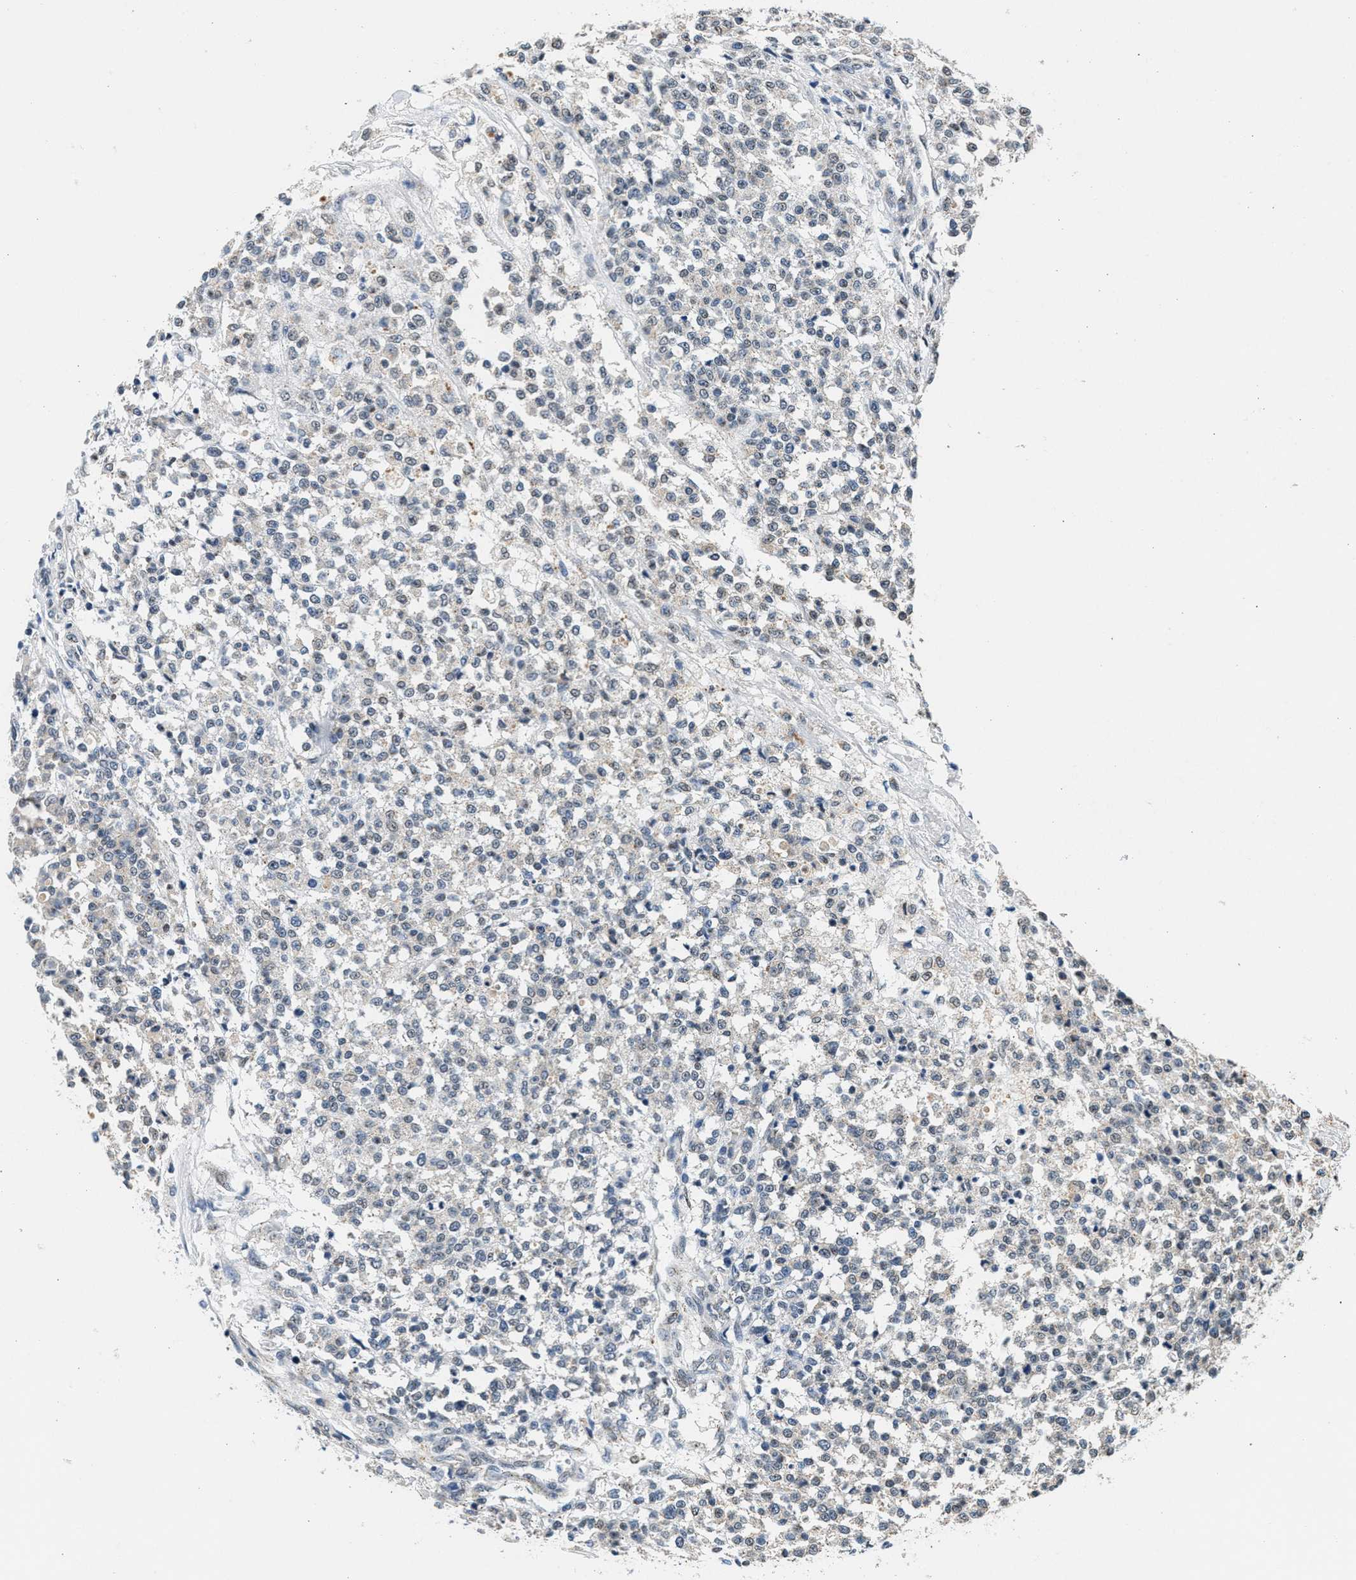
{"staining": {"intensity": "negative", "quantity": "none", "location": "none"}, "tissue": "testis cancer", "cell_type": "Tumor cells", "image_type": "cancer", "snomed": [{"axis": "morphology", "description": "Seminoma, NOS"}, {"axis": "topography", "description": "Testis"}], "caption": "Immunohistochemistry micrograph of seminoma (testis) stained for a protein (brown), which demonstrates no positivity in tumor cells.", "gene": "KCNMB2", "patient": {"sex": "male", "age": 59}}